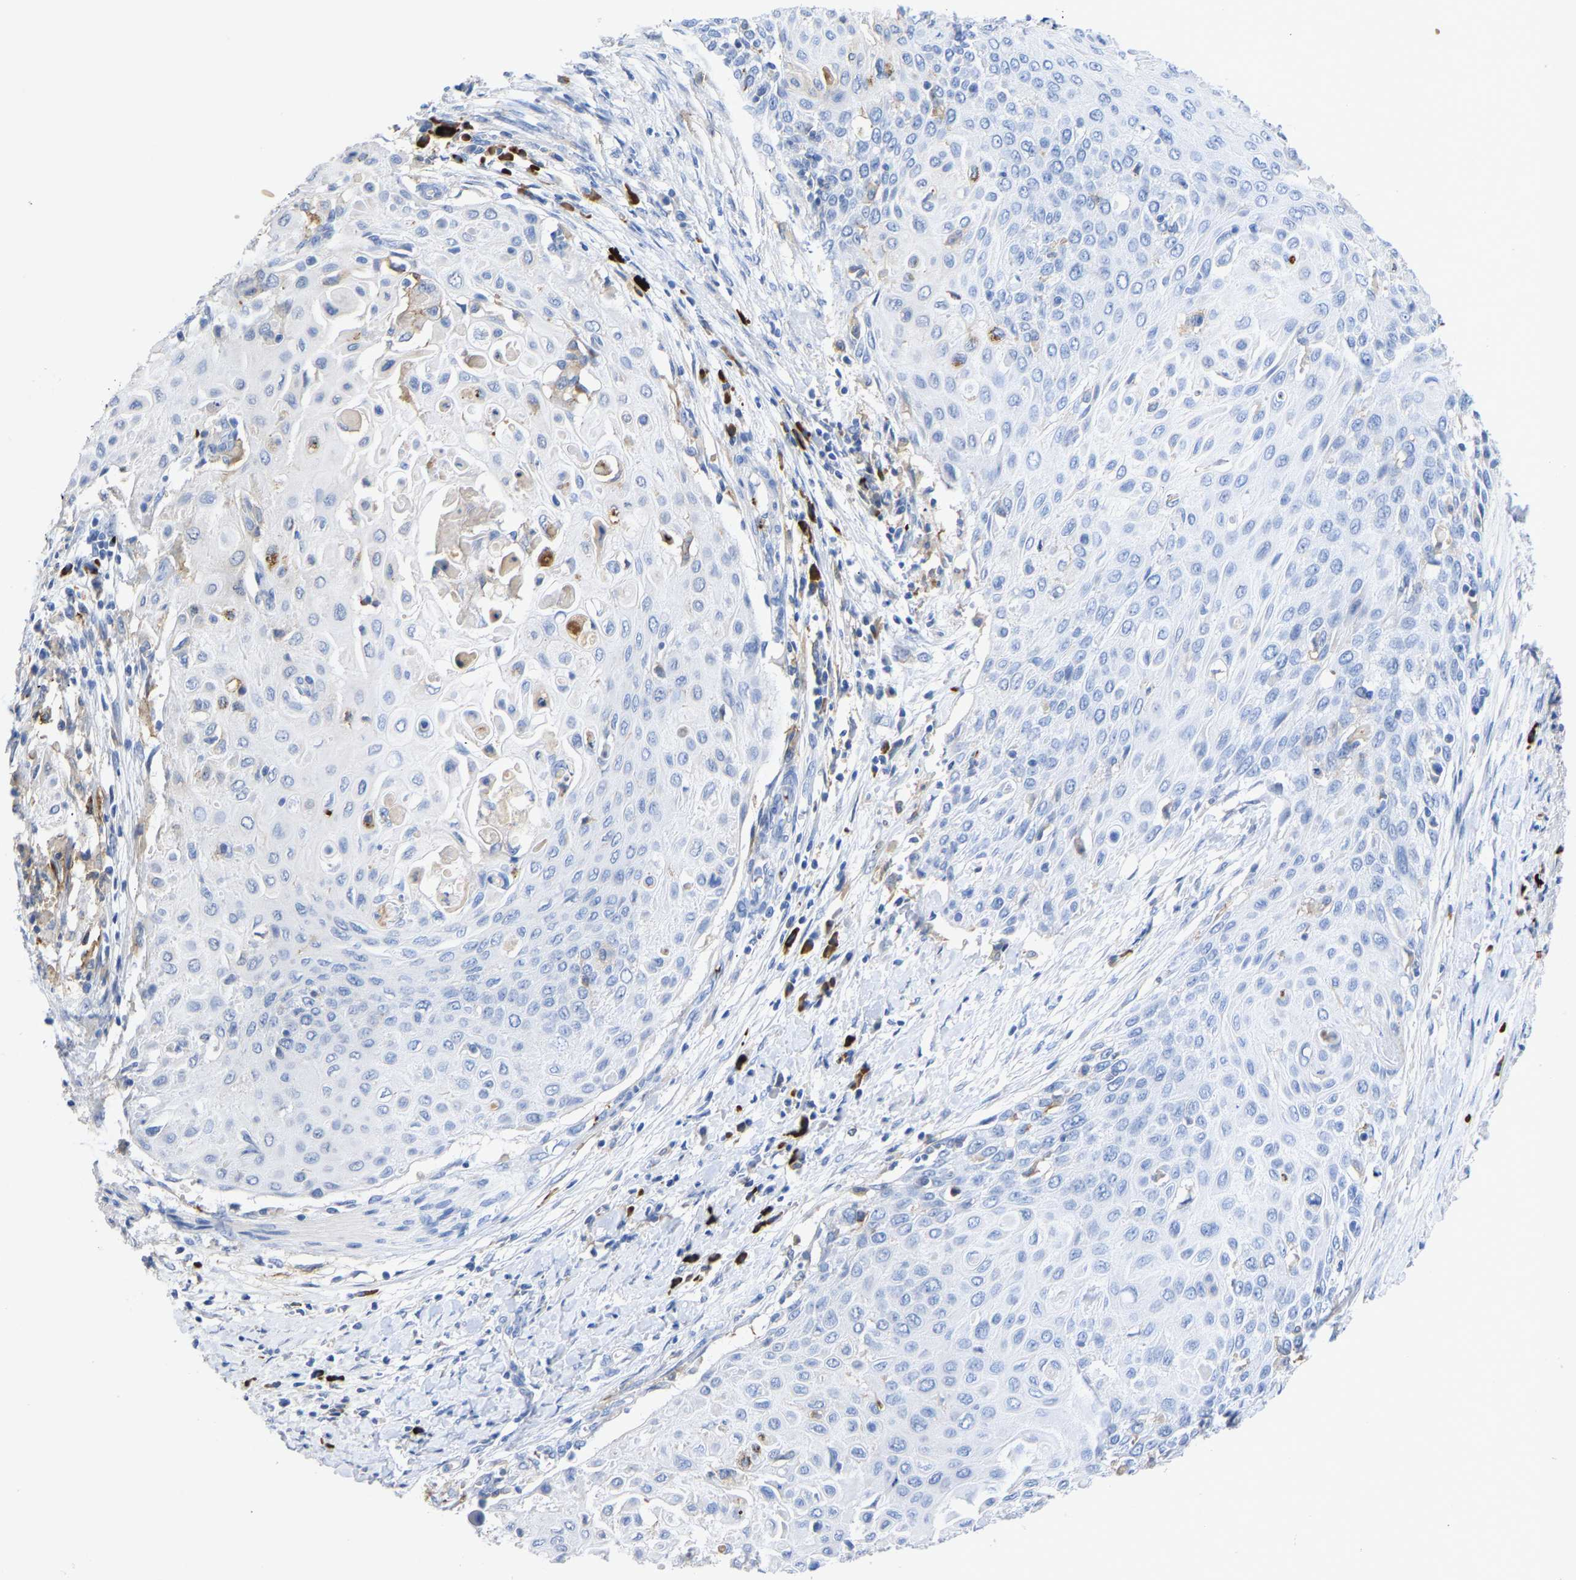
{"staining": {"intensity": "negative", "quantity": "none", "location": "none"}, "tissue": "cervical cancer", "cell_type": "Tumor cells", "image_type": "cancer", "snomed": [{"axis": "morphology", "description": "Squamous cell carcinoma, NOS"}, {"axis": "topography", "description": "Cervix"}], "caption": "Human cervical squamous cell carcinoma stained for a protein using immunohistochemistry (IHC) displays no staining in tumor cells.", "gene": "FGF18", "patient": {"sex": "female", "age": 39}}